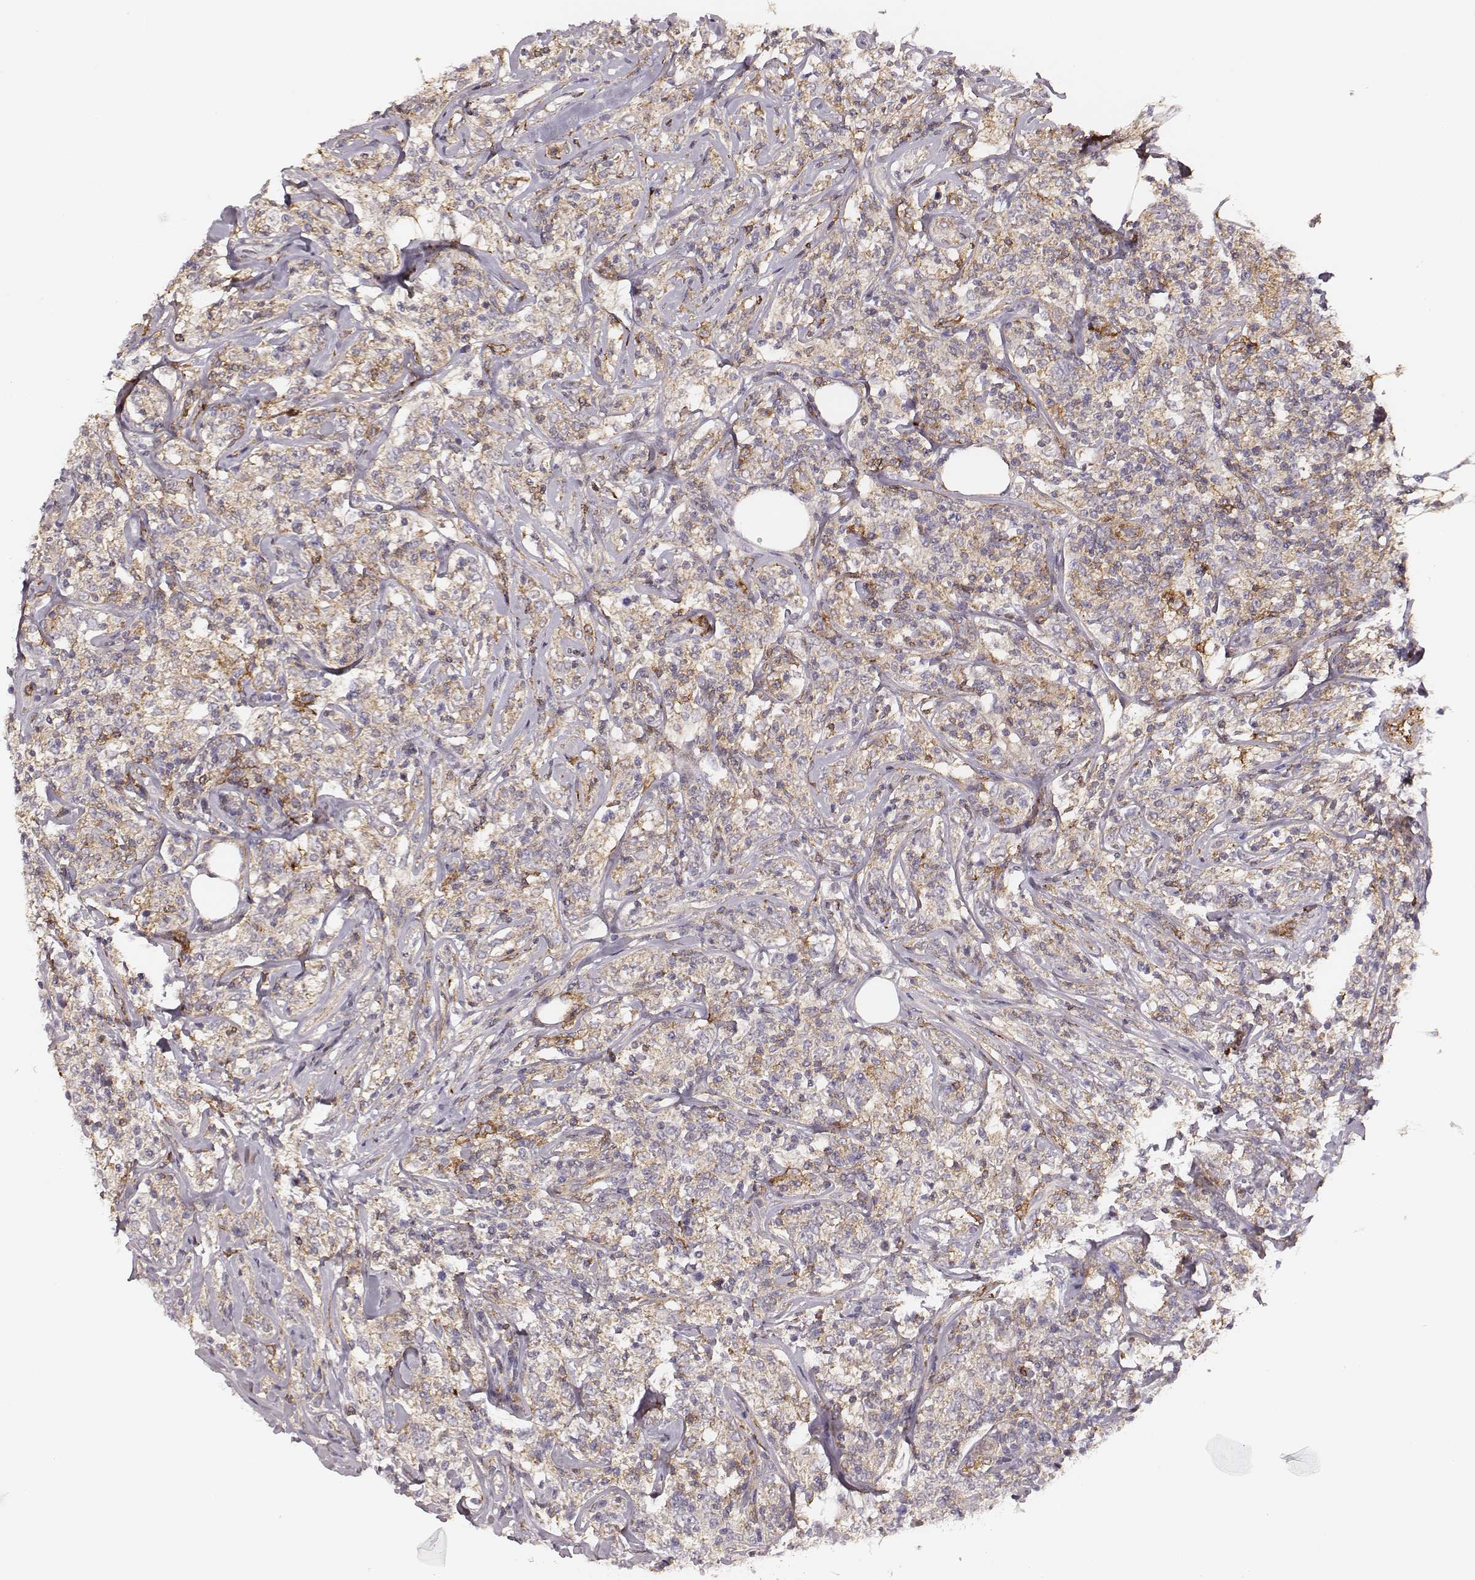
{"staining": {"intensity": "negative", "quantity": "none", "location": "none"}, "tissue": "lymphoma", "cell_type": "Tumor cells", "image_type": "cancer", "snomed": [{"axis": "morphology", "description": "Malignant lymphoma, non-Hodgkin's type, High grade"}, {"axis": "topography", "description": "Lymph node"}], "caption": "Human lymphoma stained for a protein using immunohistochemistry demonstrates no staining in tumor cells.", "gene": "ZYX", "patient": {"sex": "female", "age": 84}}